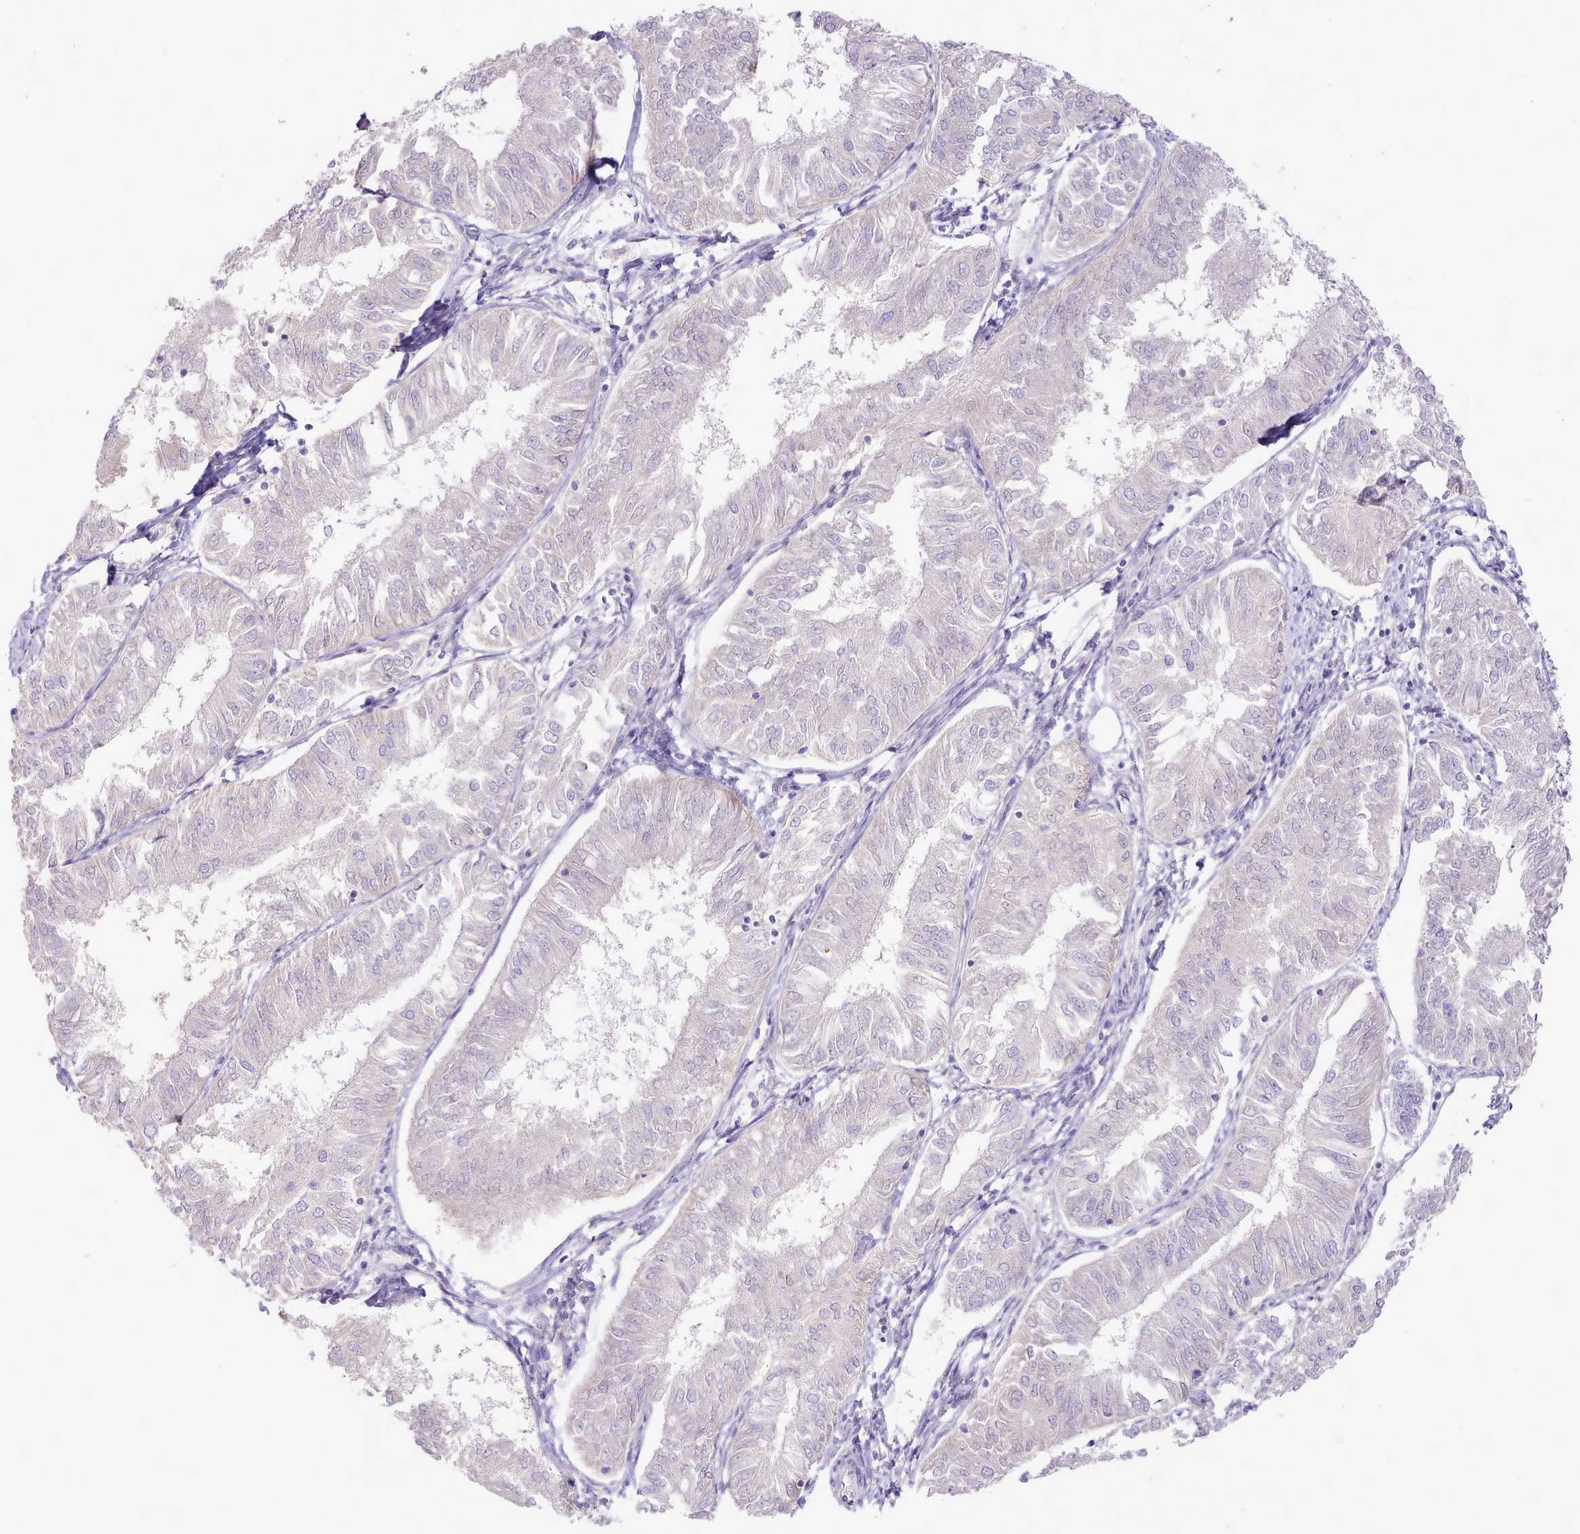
{"staining": {"intensity": "negative", "quantity": "none", "location": "none"}, "tissue": "endometrial cancer", "cell_type": "Tumor cells", "image_type": "cancer", "snomed": [{"axis": "morphology", "description": "Adenocarcinoma, NOS"}, {"axis": "topography", "description": "Endometrium"}], "caption": "An IHC histopathology image of endometrial cancer is shown. There is no staining in tumor cells of endometrial cancer.", "gene": "CCL1", "patient": {"sex": "female", "age": 58}}